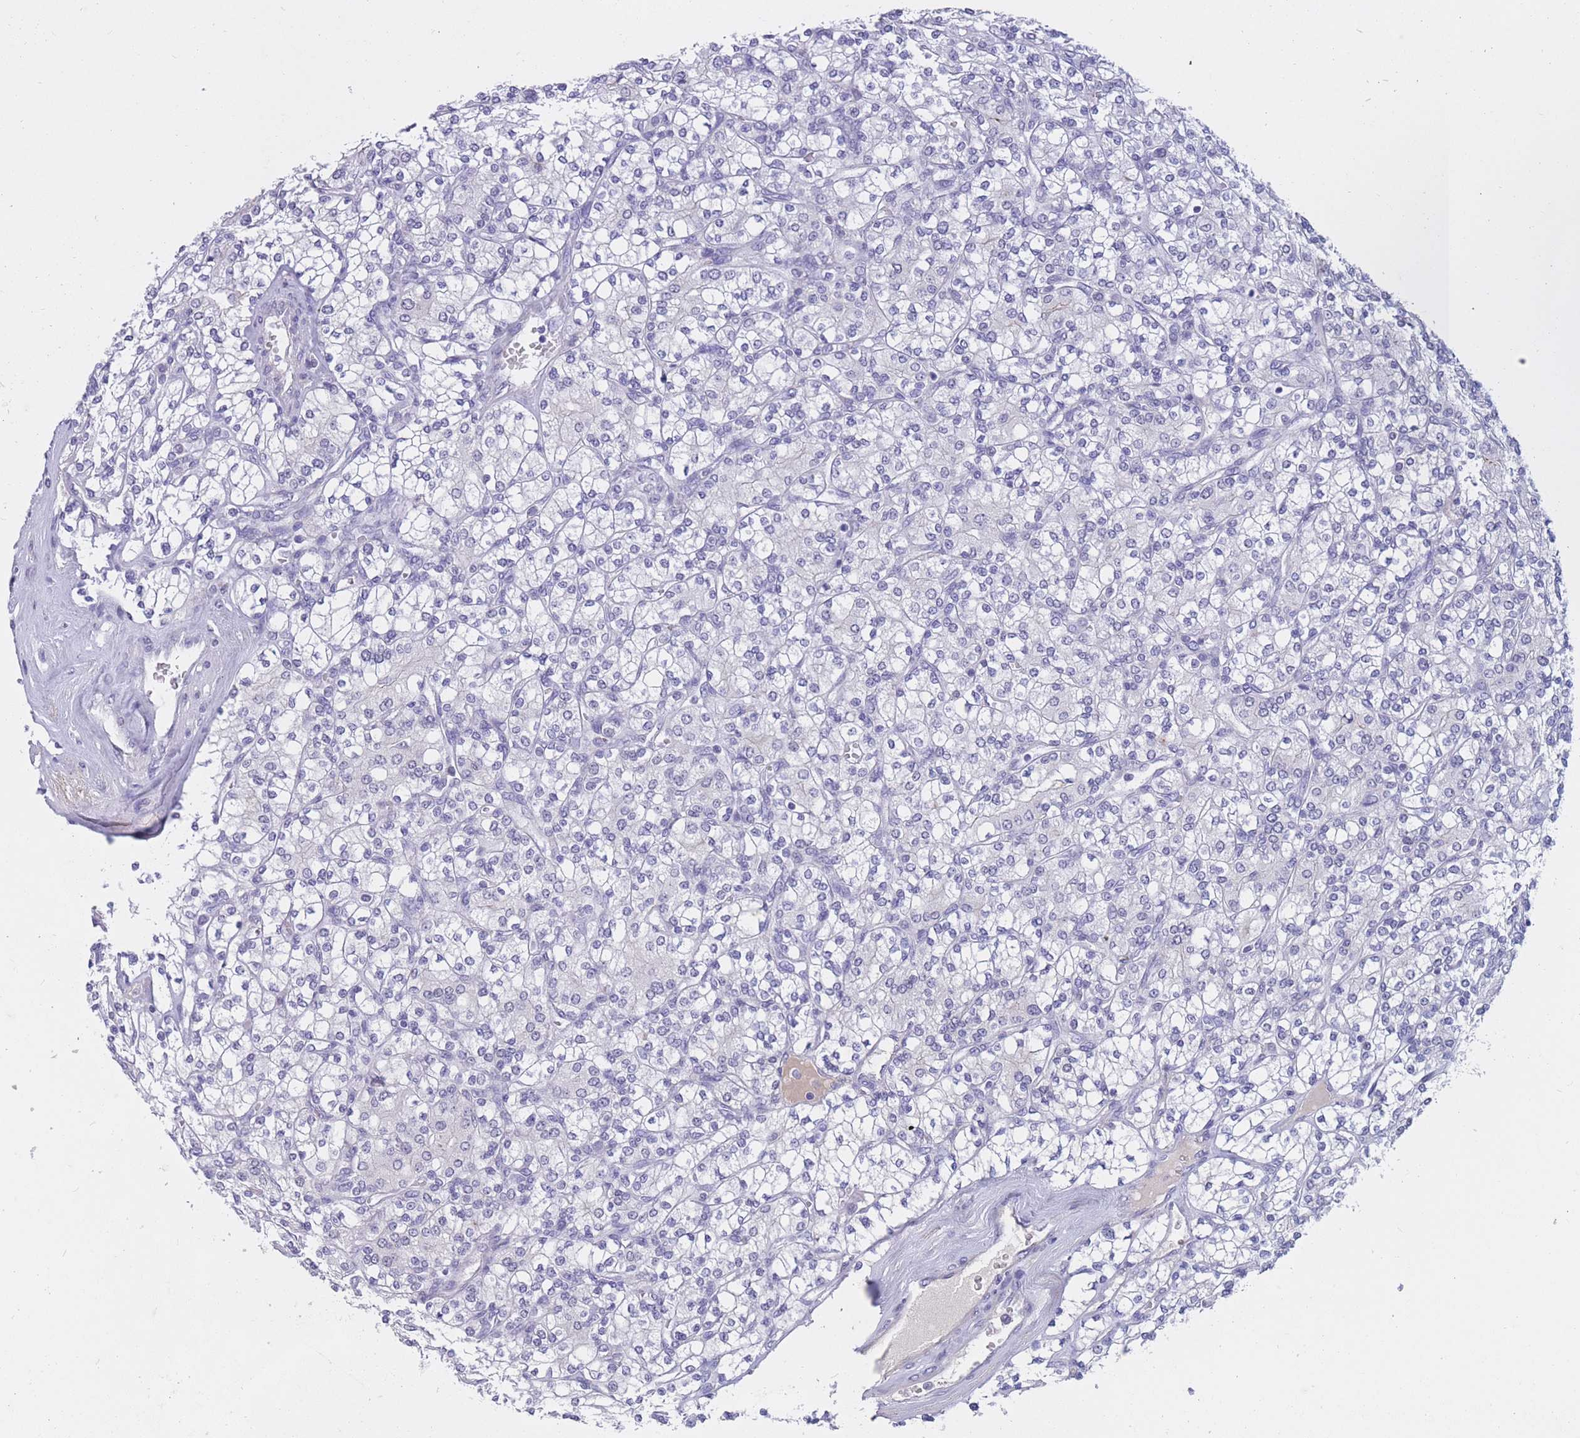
{"staining": {"intensity": "negative", "quantity": "none", "location": "none"}, "tissue": "renal cancer", "cell_type": "Tumor cells", "image_type": "cancer", "snomed": [{"axis": "morphology", "description": "Adenocarcinoma, NOS"}, {"axis": "topography", "description": "Kidney"}], "caption": "Protein analysis of renal adenocarcinoma reveals no significant expression in tumor cells.", "gene": "BOP1", "patient": {"sex": "male", "age": 77}}